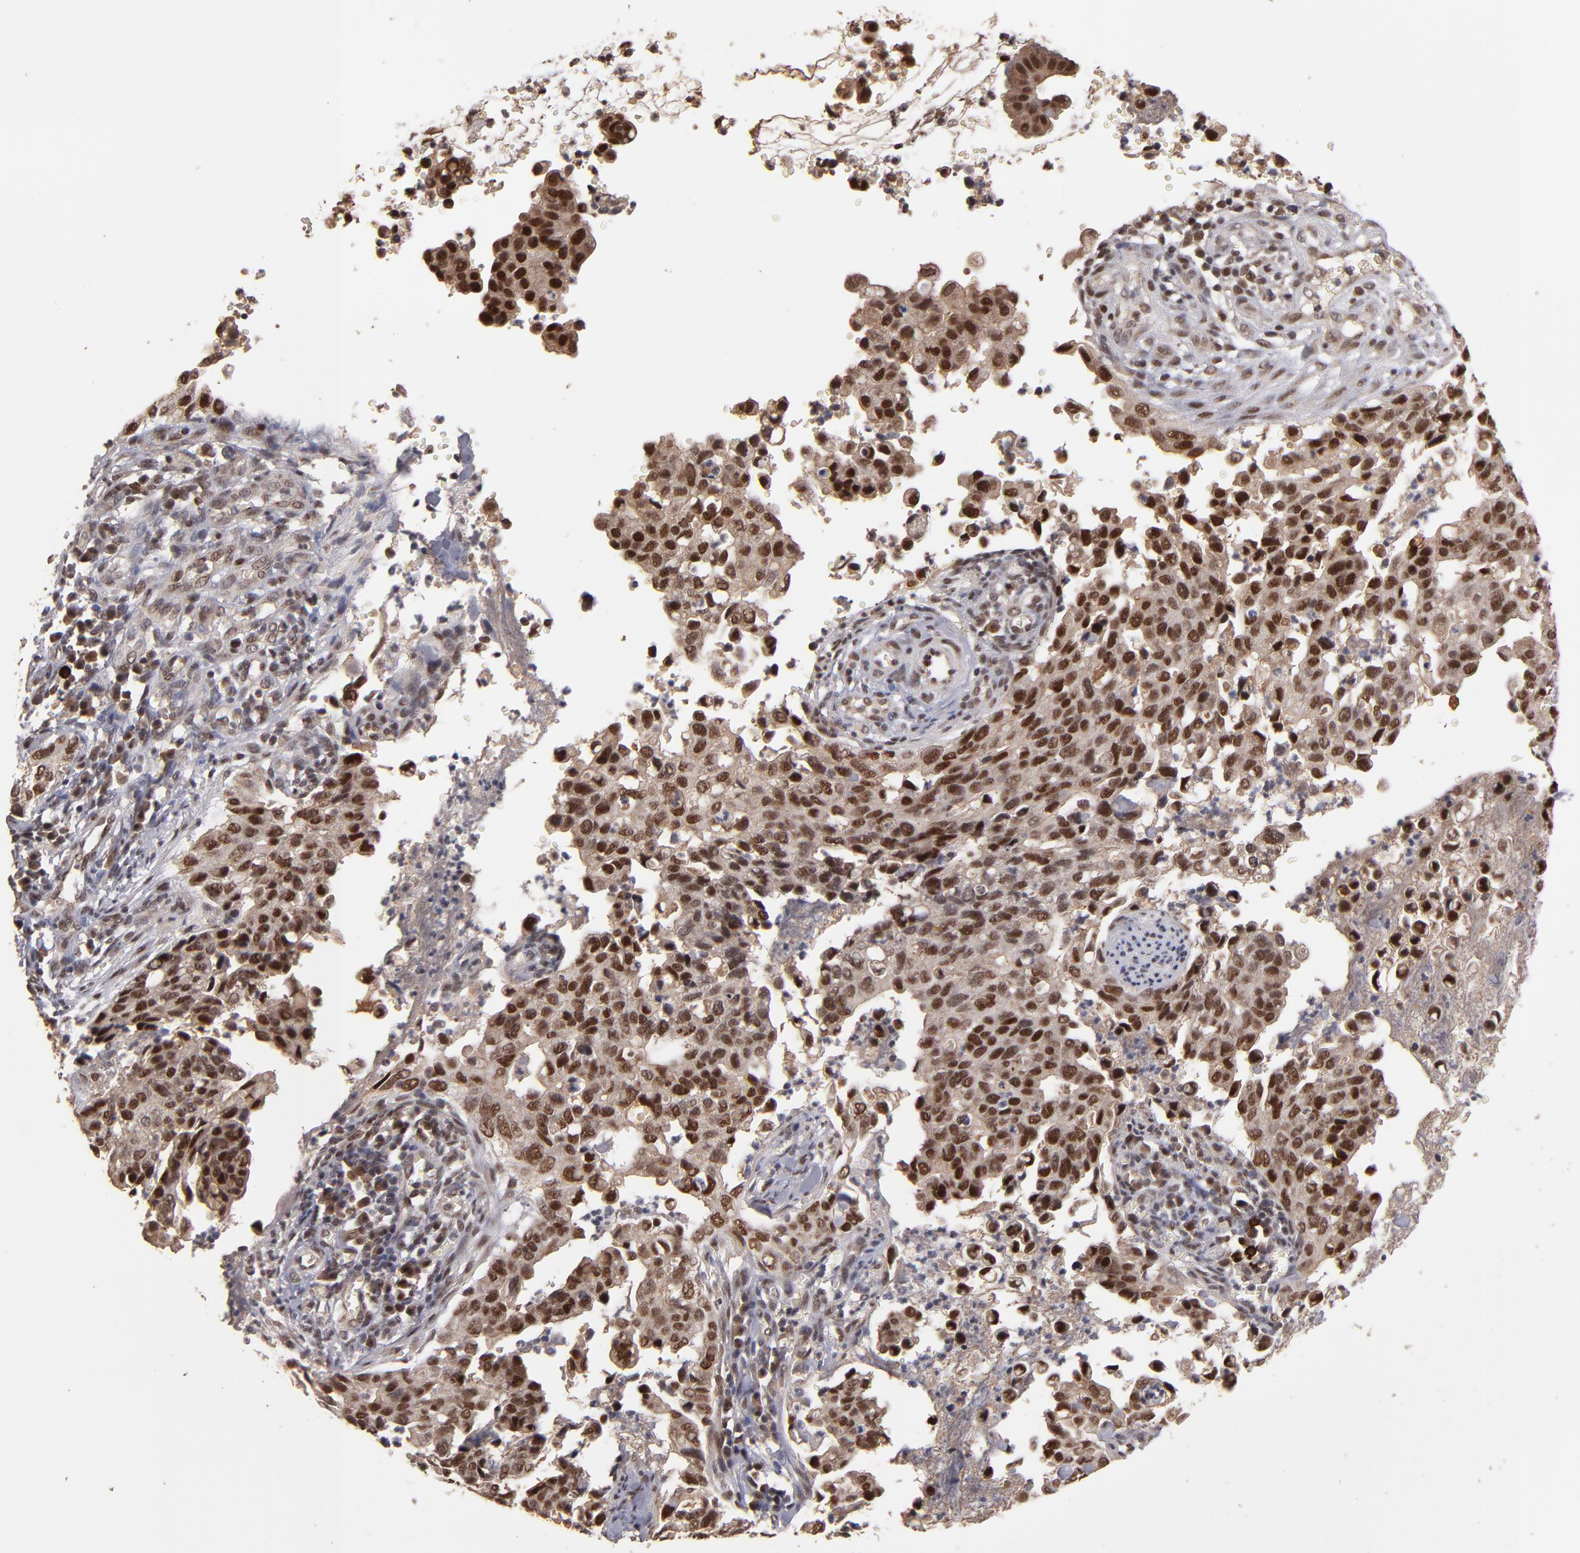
{"staining": {"intensity": "moderate", "quantity": ">75%", "location": "cytoplasmic/membranous,nuclear"}, "tissue": "cervical cancer", "cell_type": "Tumor cells", "image_type": "cancer", "snomed": [{"axis": "morphology", "description": "Normal tissue, NOS"}, {"axis": "morphology", "description": "Squamous cell carcinoma, NOS"}, {"axis": "topography", "description": "Cervix"}], "caption": "Tumor cells exhibit medium levels of moderate cytoplasmic/membranous and nuclear expression in about >75% of cells in cervical cancer. (Brightfield microscopy of DAB IHC at high magnification).", "gene": "EAPP", "patient": {"sex": "female", "age": 45}}